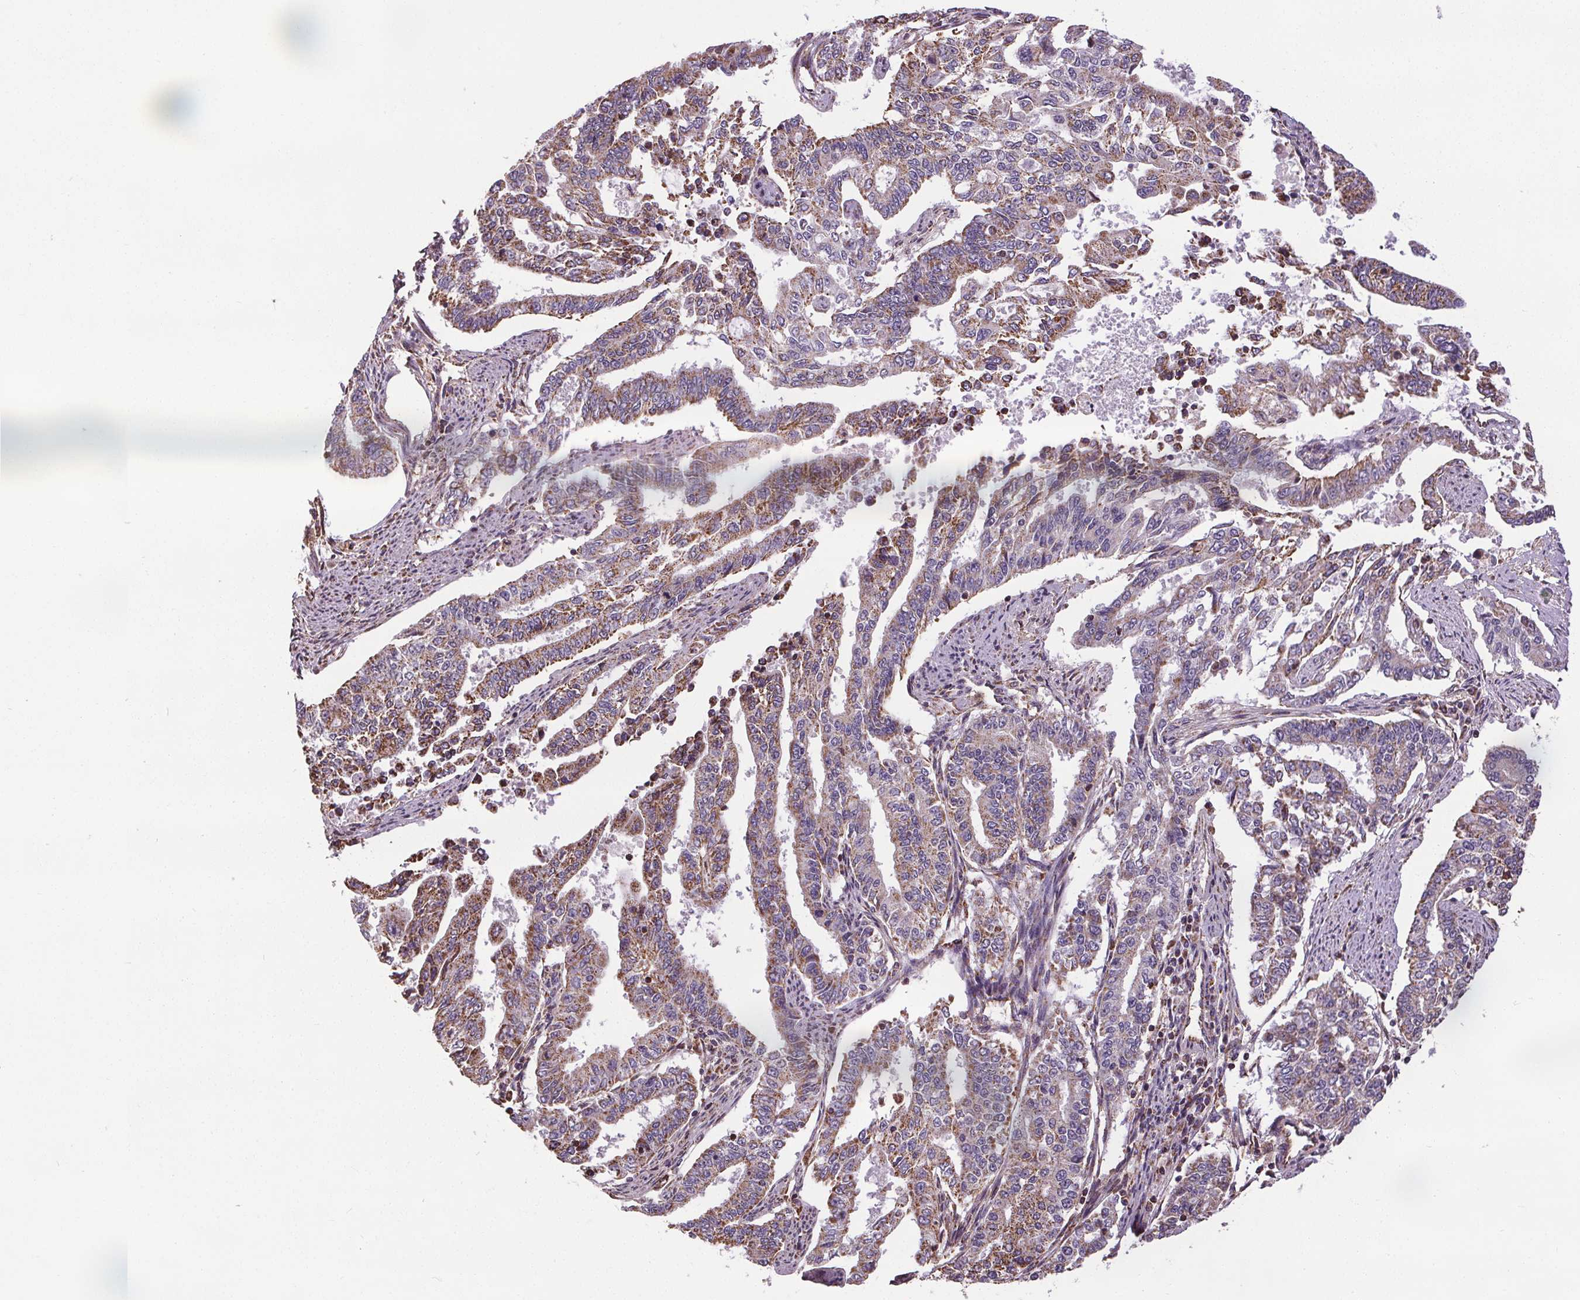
{"staining": {"intensity": "moderate", "quantity": "25%-75%", "location": "cytoplasmic/membranous"}, "tissue": "endometrial cancer", "cell_type": "Tumor cells", "image_type": "cancer", "snomed": [{"axis": "morphology", "description": "Adenocarcinoma, NOS"}, {"axis": "topography", "description": "Uterus"}], "caption": "Immunohistochemistry image of adenocarcinoma (endometrial) stained for a protein (brown), which shows medium levels of moderate cytoplasmic/membranous staining in approximately 25%-75% of tumor cells.", "gene": "ZNF548", "patient": {"sex": "female", "age": 59}}